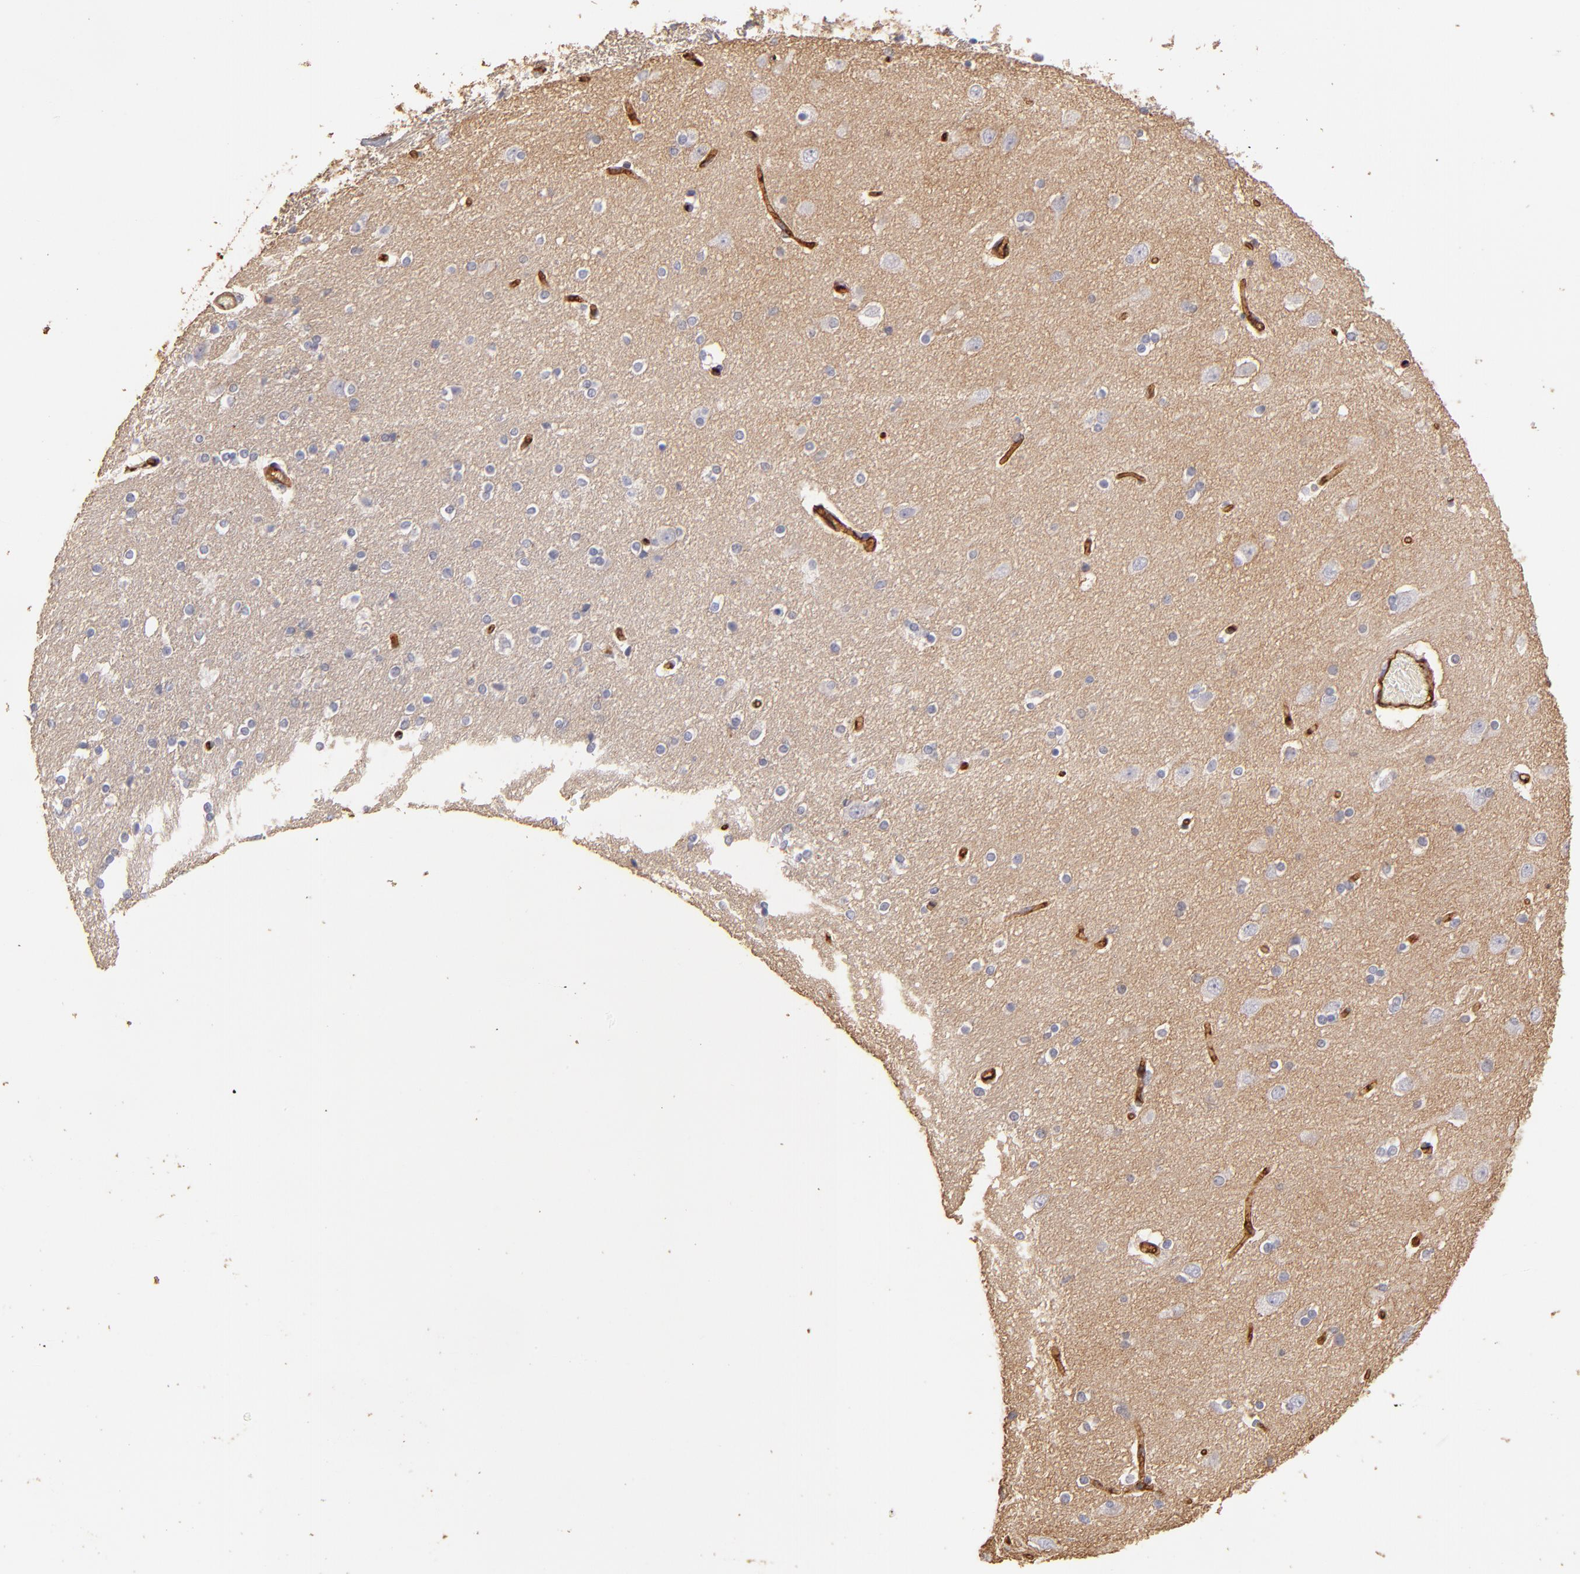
{"staining": {"intensity": "negative", "quantity": "none", "location": "none"}, "tissue": "caudate", "cell_type": "Glial cells", "image_type": "normal", "snomed": [{"axis": "morphology", "description": "Normal tissue, NOS"}, {"axis": "topography", "description": "Lateral ventricle wall"}], "caption": "The immunohistochemistry (IHC) image has no significant positivity in glial cells of caudate. Nuclei are stained in blue.", "gene": "ABCB1", "patient": {"sex": "female", "age": 54}}